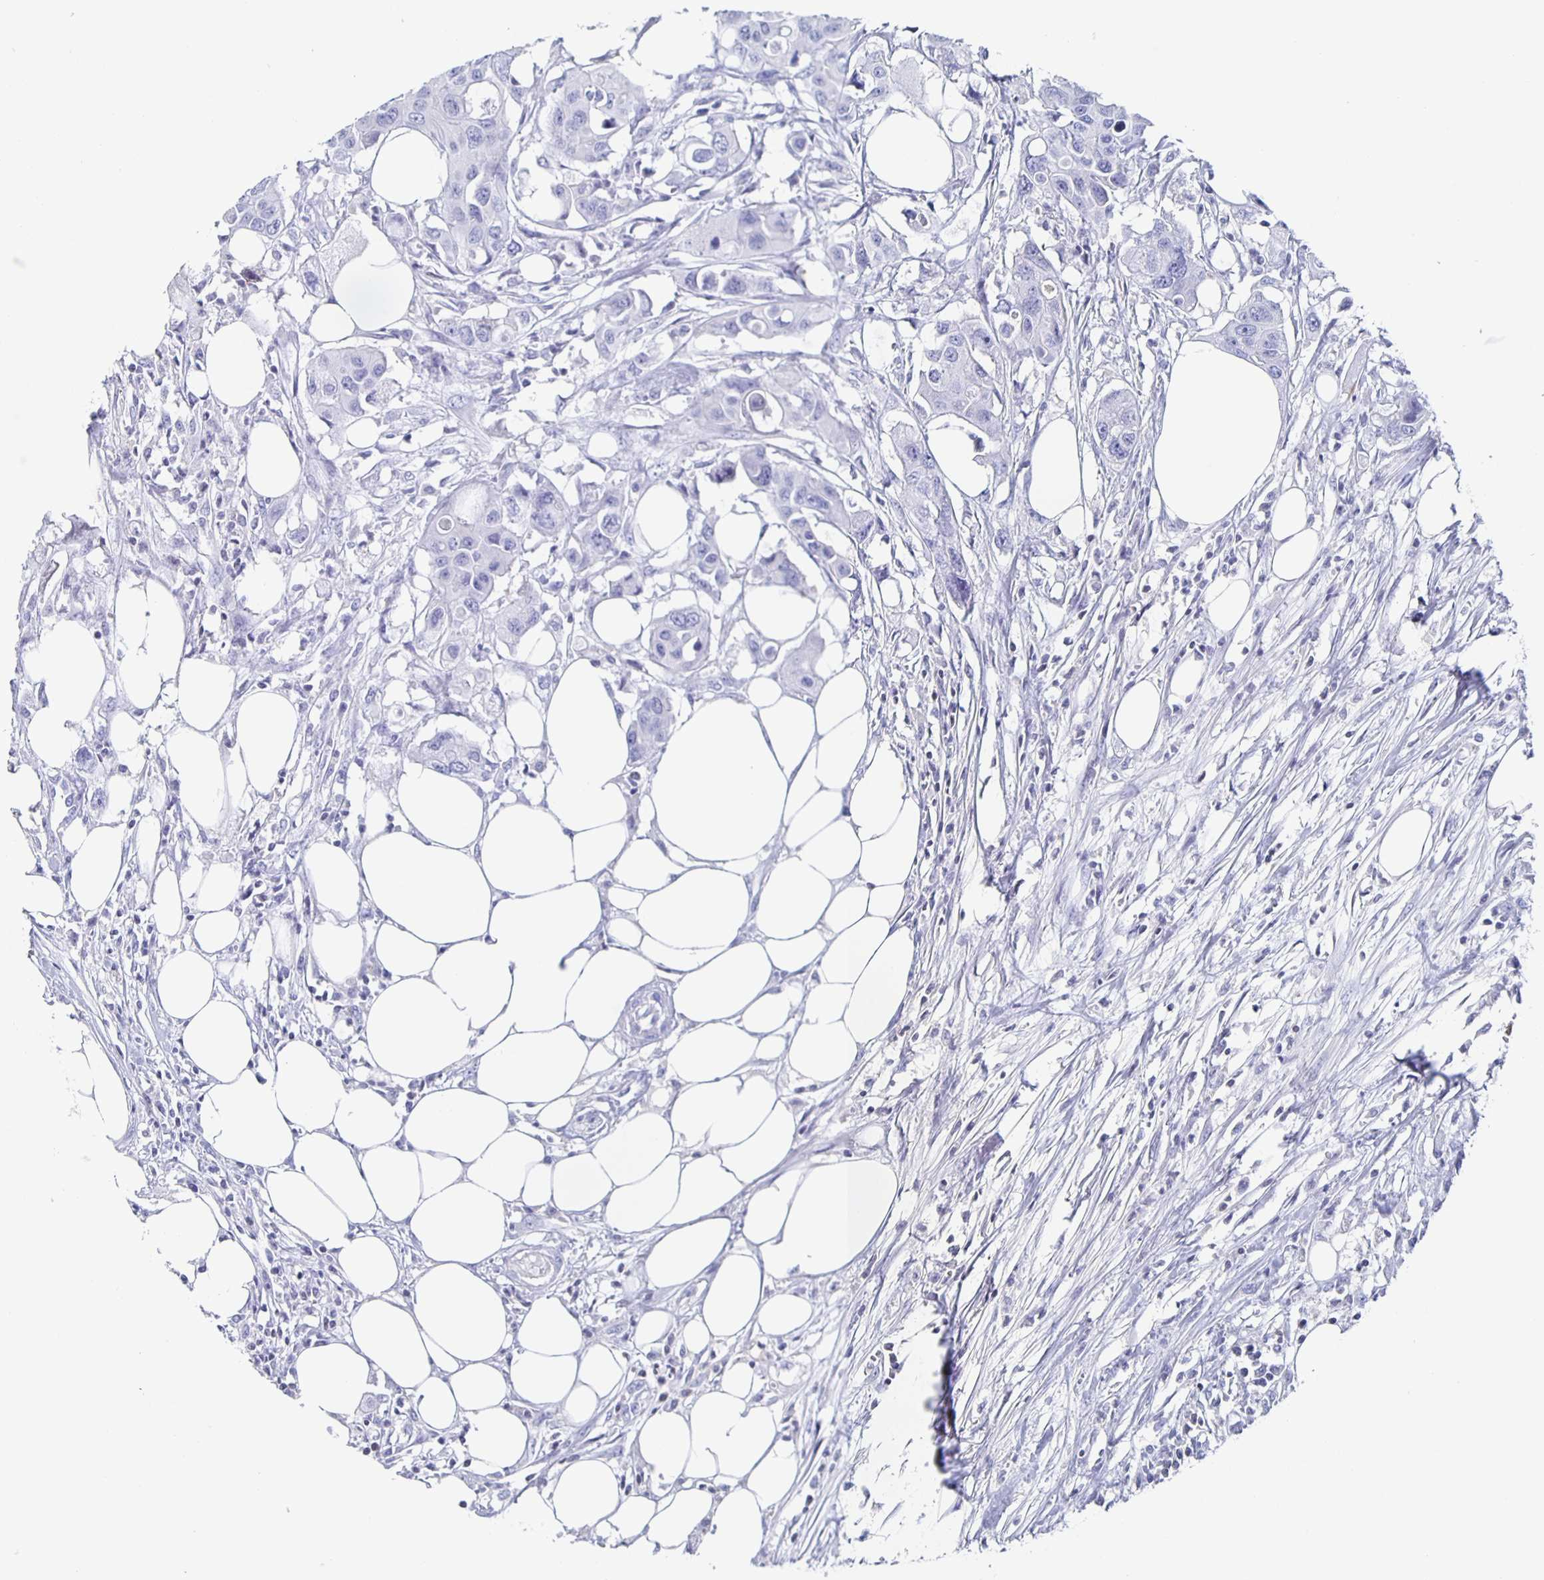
{"staining": {"intensity": "negative", "quantity": "none", "location": "none"}, "tissue": "colorectal cancer", "cell_type": "Tumor cells", "image_type": "cancer", "snomed": [{"axis": "morphology", "description": "Adenocarcinoma, NOS"}, {"axis": "topography", "description": "Colon"}], "caption": "Protein analysis of colorectal cancer demonstrates no significant positivity in tumor cells.", "gene": "FGA", "patient": {"sex": "male", "age": 77}}